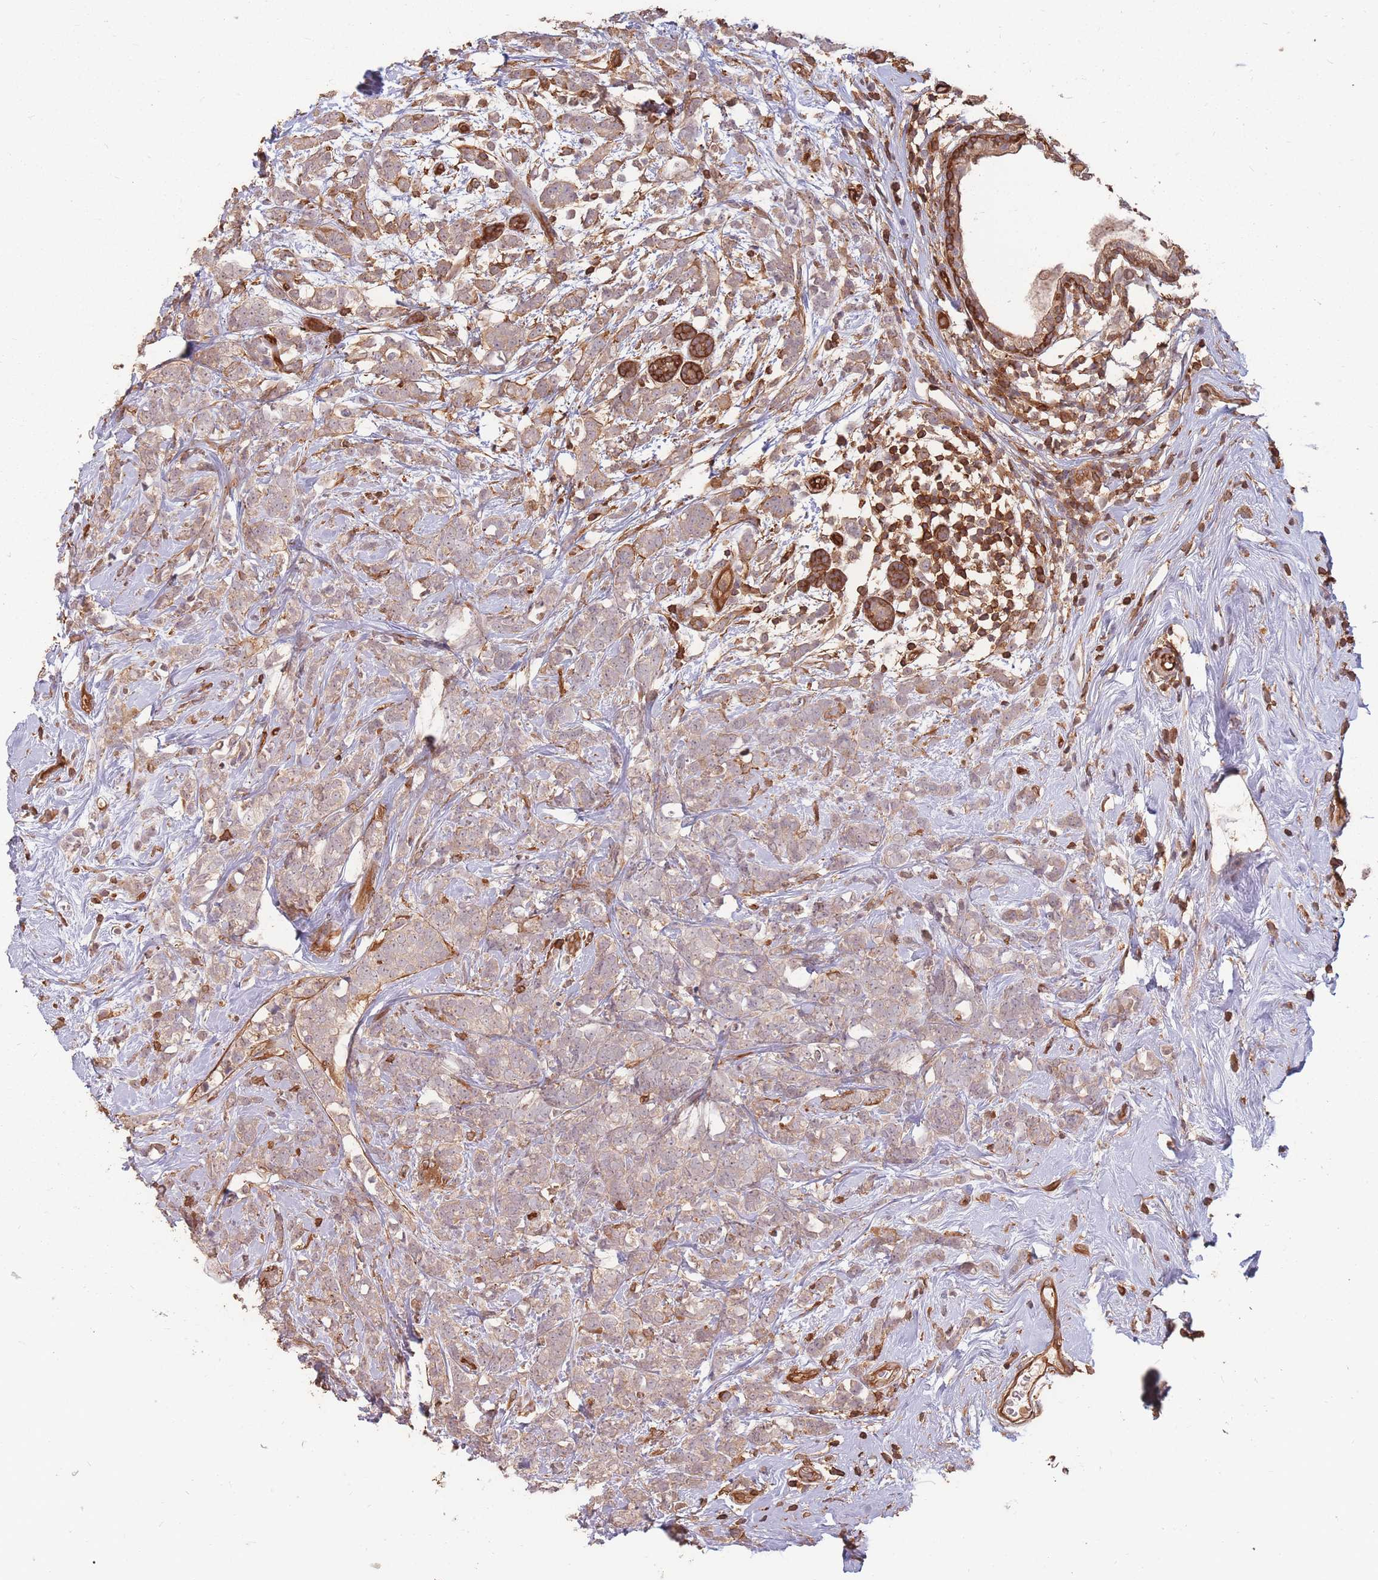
{"staining": {"intensity": "weak", "quantity": "<25%", "location": "cytoplasmic/membranous"}, "tissue": "breast cancer", "cell_type": "Tumor cells", "image_type": "cancer", "snomed": [{"axis": "morphology", "description": "Lobular carcinoma"}, {"axis": "topography", "description": "Breast"}], "caption": "A high-resolution micrograph shows IHC staining of breast cancer (lobular carcinoma), which demonstrates no significant expression in tumor cells.", "gene": "PLS3", "patient": {"sex": "female", "age": 58}}